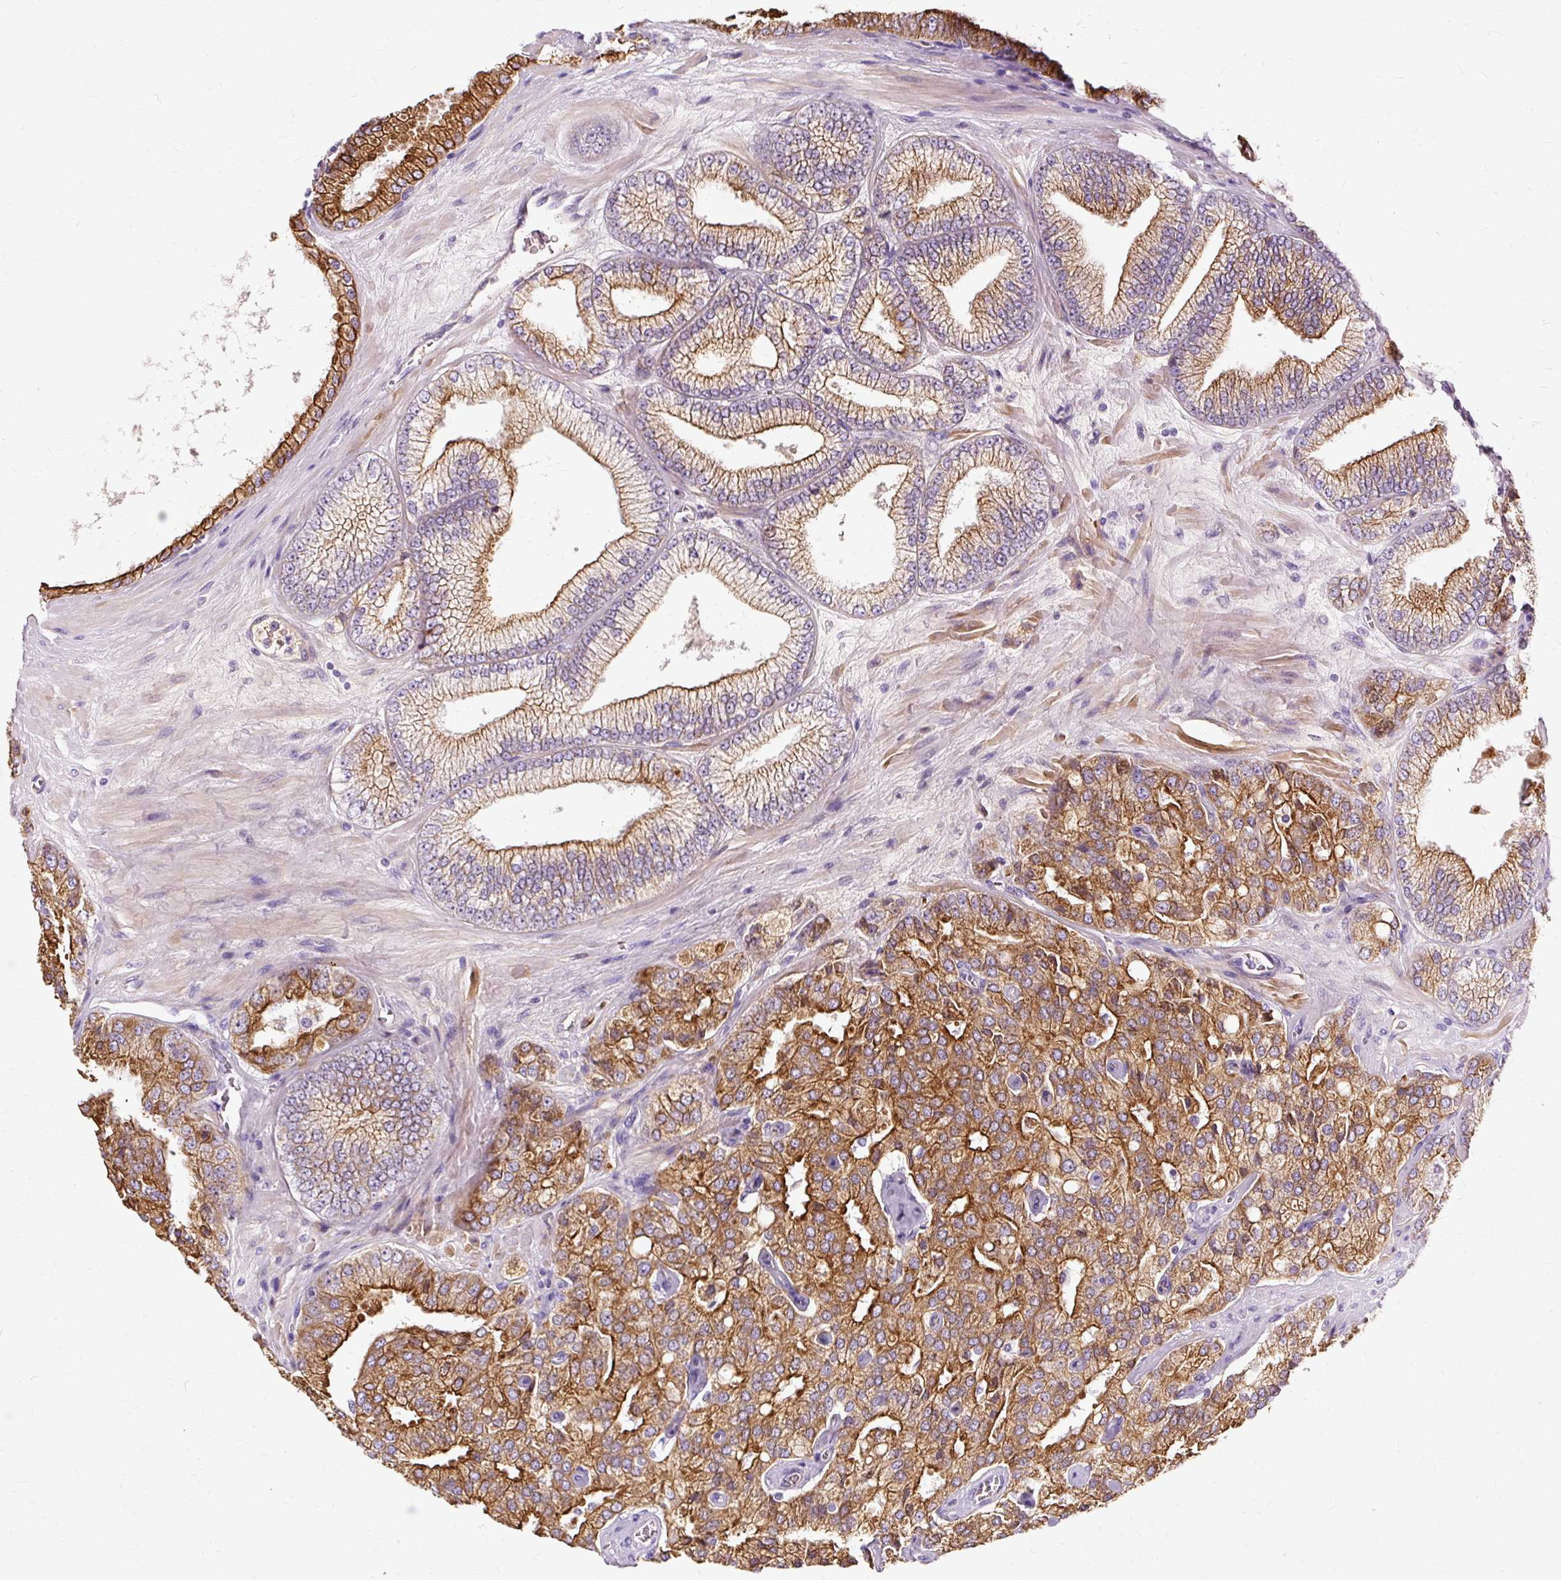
{"staining": {"intensity": "strong", "quantity": ">75%", "location": "cytoplasmic/membranous"}, "tissue": "prostate cancer", "cell_type": "Tumor cells", "image_type": "cancer", "snomed": [{"axis": "morphology", "description": "Adenocarcinoma, High grade"}, {"axis": "topography", "description": "Prostate"}], "caption": "This micrograph reveals IHC staining of prostate cancer (adenocarcinoma (high-grade)), with high strong cytoplasmic/membranous staining in approximately >75% of tumor cells.", "gene": "DCTN4", "patient": {"sex": "male", "age": 68}}